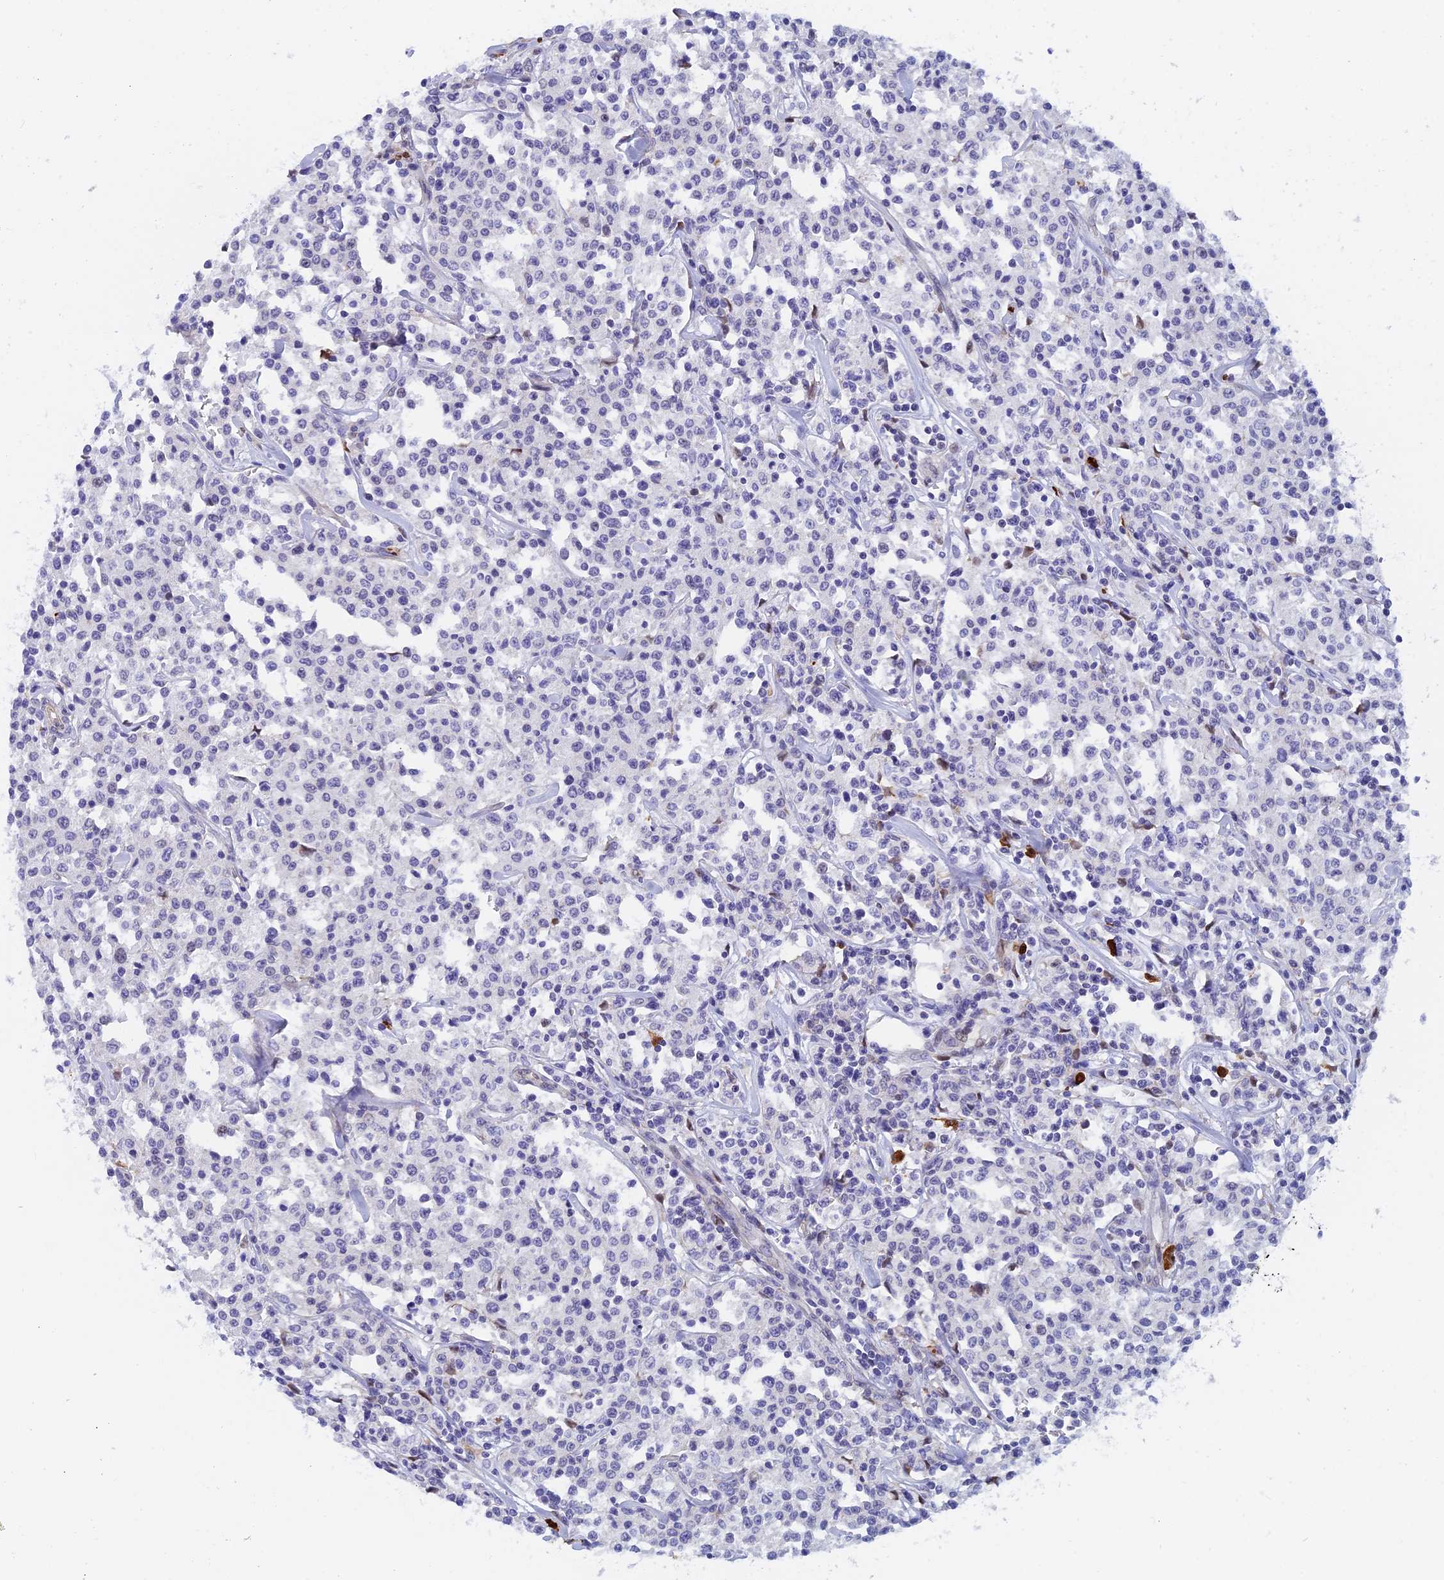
{"staining": {"intensity": "negative", "quantity": "none", "location": "none"}, "tissue": "lymphoma", "cell_type": "Tumor cells", "image_type": "cancer", "snomed": [{"axis": "morphology", "description": "Malignant lymphoma, non-Hodgkin's type, Low grade"}, {"axis": "topography", "description": "Small intestine"}], "caption": "DAB immunohistochemical staining of lymphoma demonstrates no significant expression in tumor cells. (Stains: DAB immunohistochemistry (IHC) with hematoxylin counter stain, Microscopy: brightfield microscopy at high magnification).", "gene": "SLC26A1", "patient": {"sex": "female", "age": 59}}